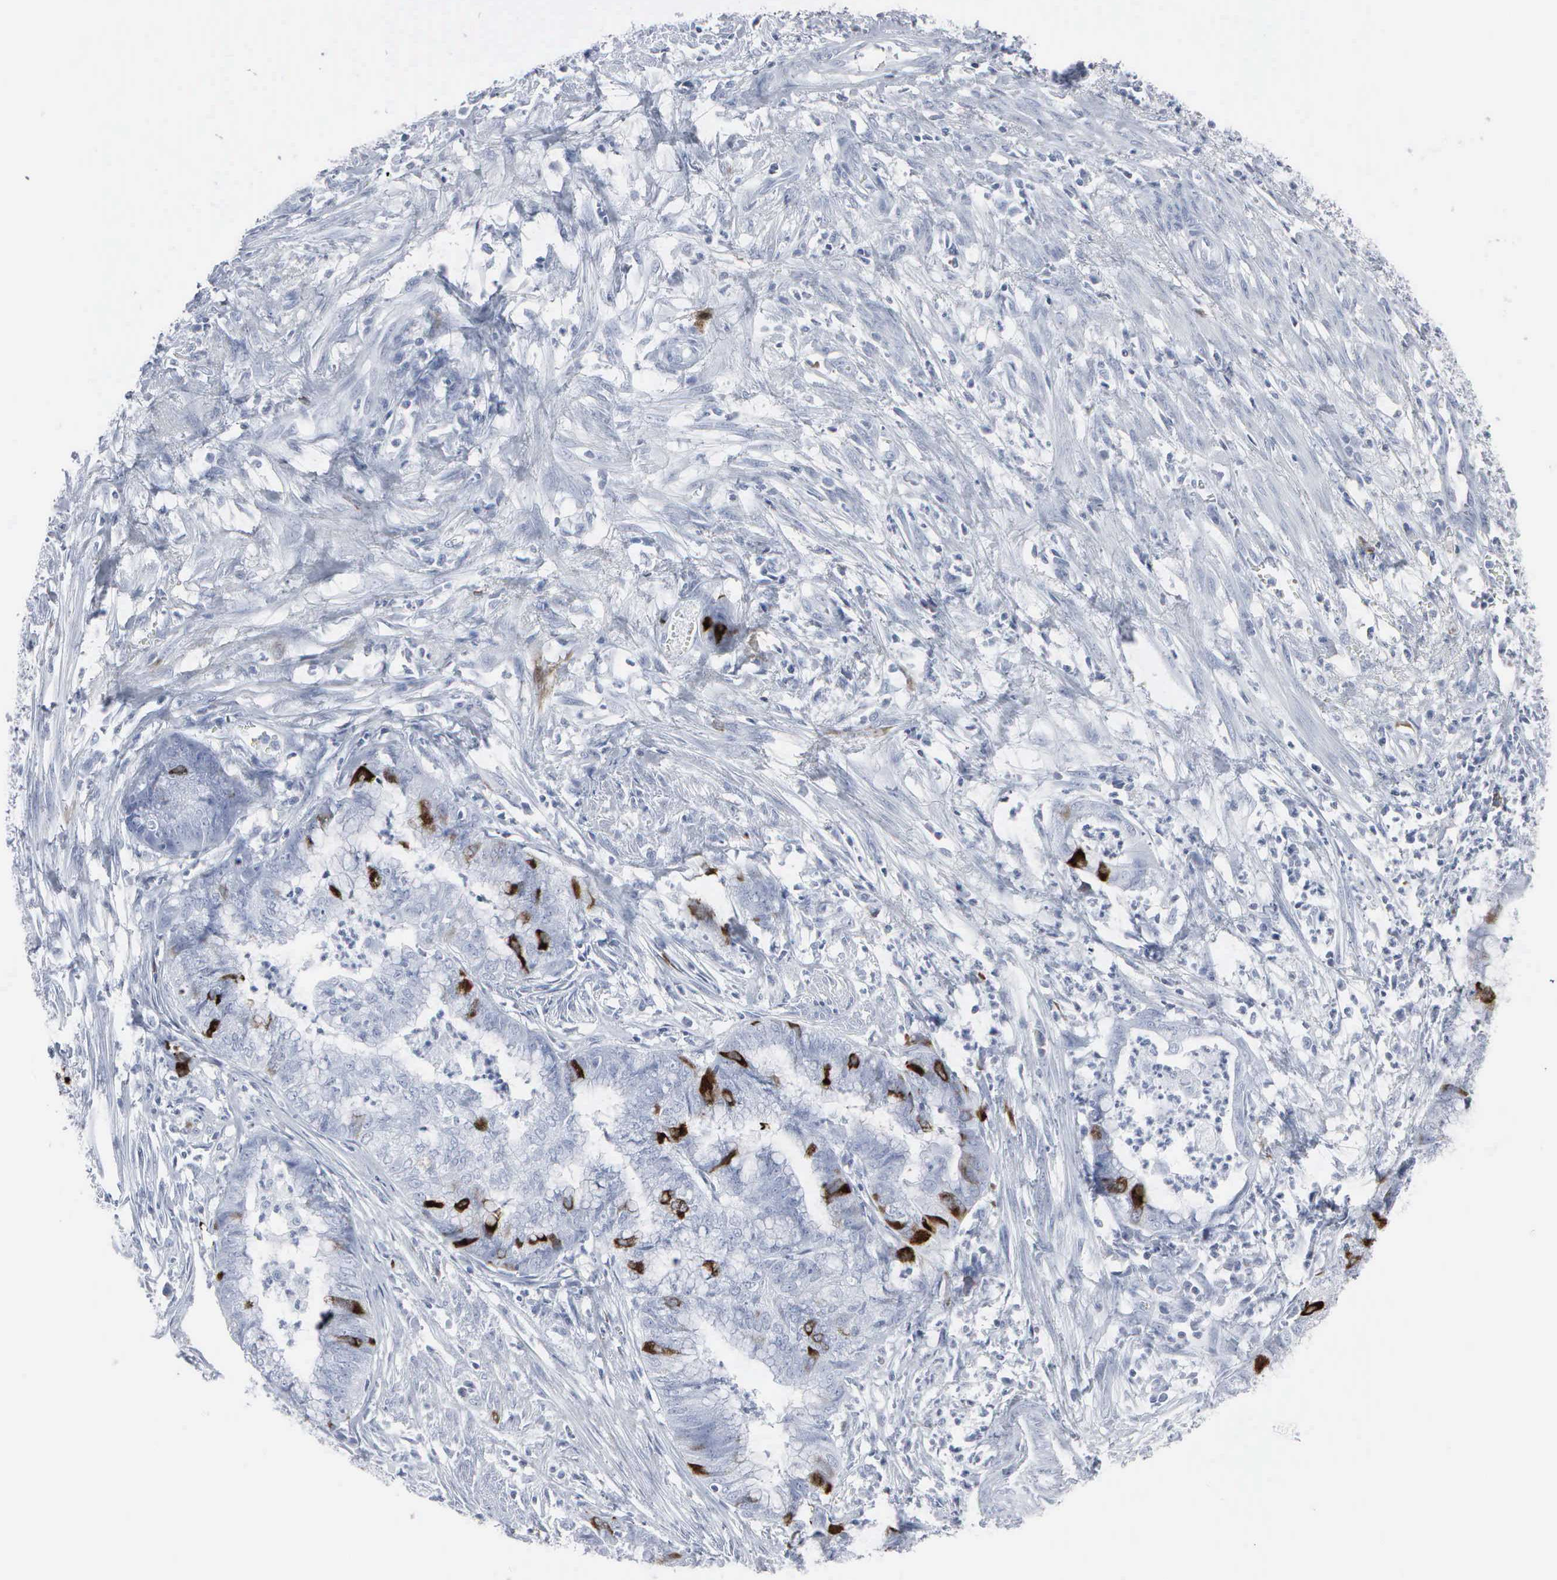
{"staining": {"intensity": "strong", "quantity": "<25%", "location": "cytoplasmic/membranous,nuclear"}, "tissue": "endometrial cancer", "cell_type": "Tumor cells", "image_type": "cancer", "snomed": [{"axis": "morphology", "description": "Necrosis, NOS"}, {"axis": "morphology", "description": "Adenocarcinoma, NOS"}, {"axis": "topography", "description": "Endometrium"}], "caption": "Protein expression analysis of human endometrial cancer reveals strong cytoplasmic/membranous and nuclear expression in approximately <25% of tumor cells.", "gene": "CCNB1", "patient": {"sex": "female", "age": 79}}